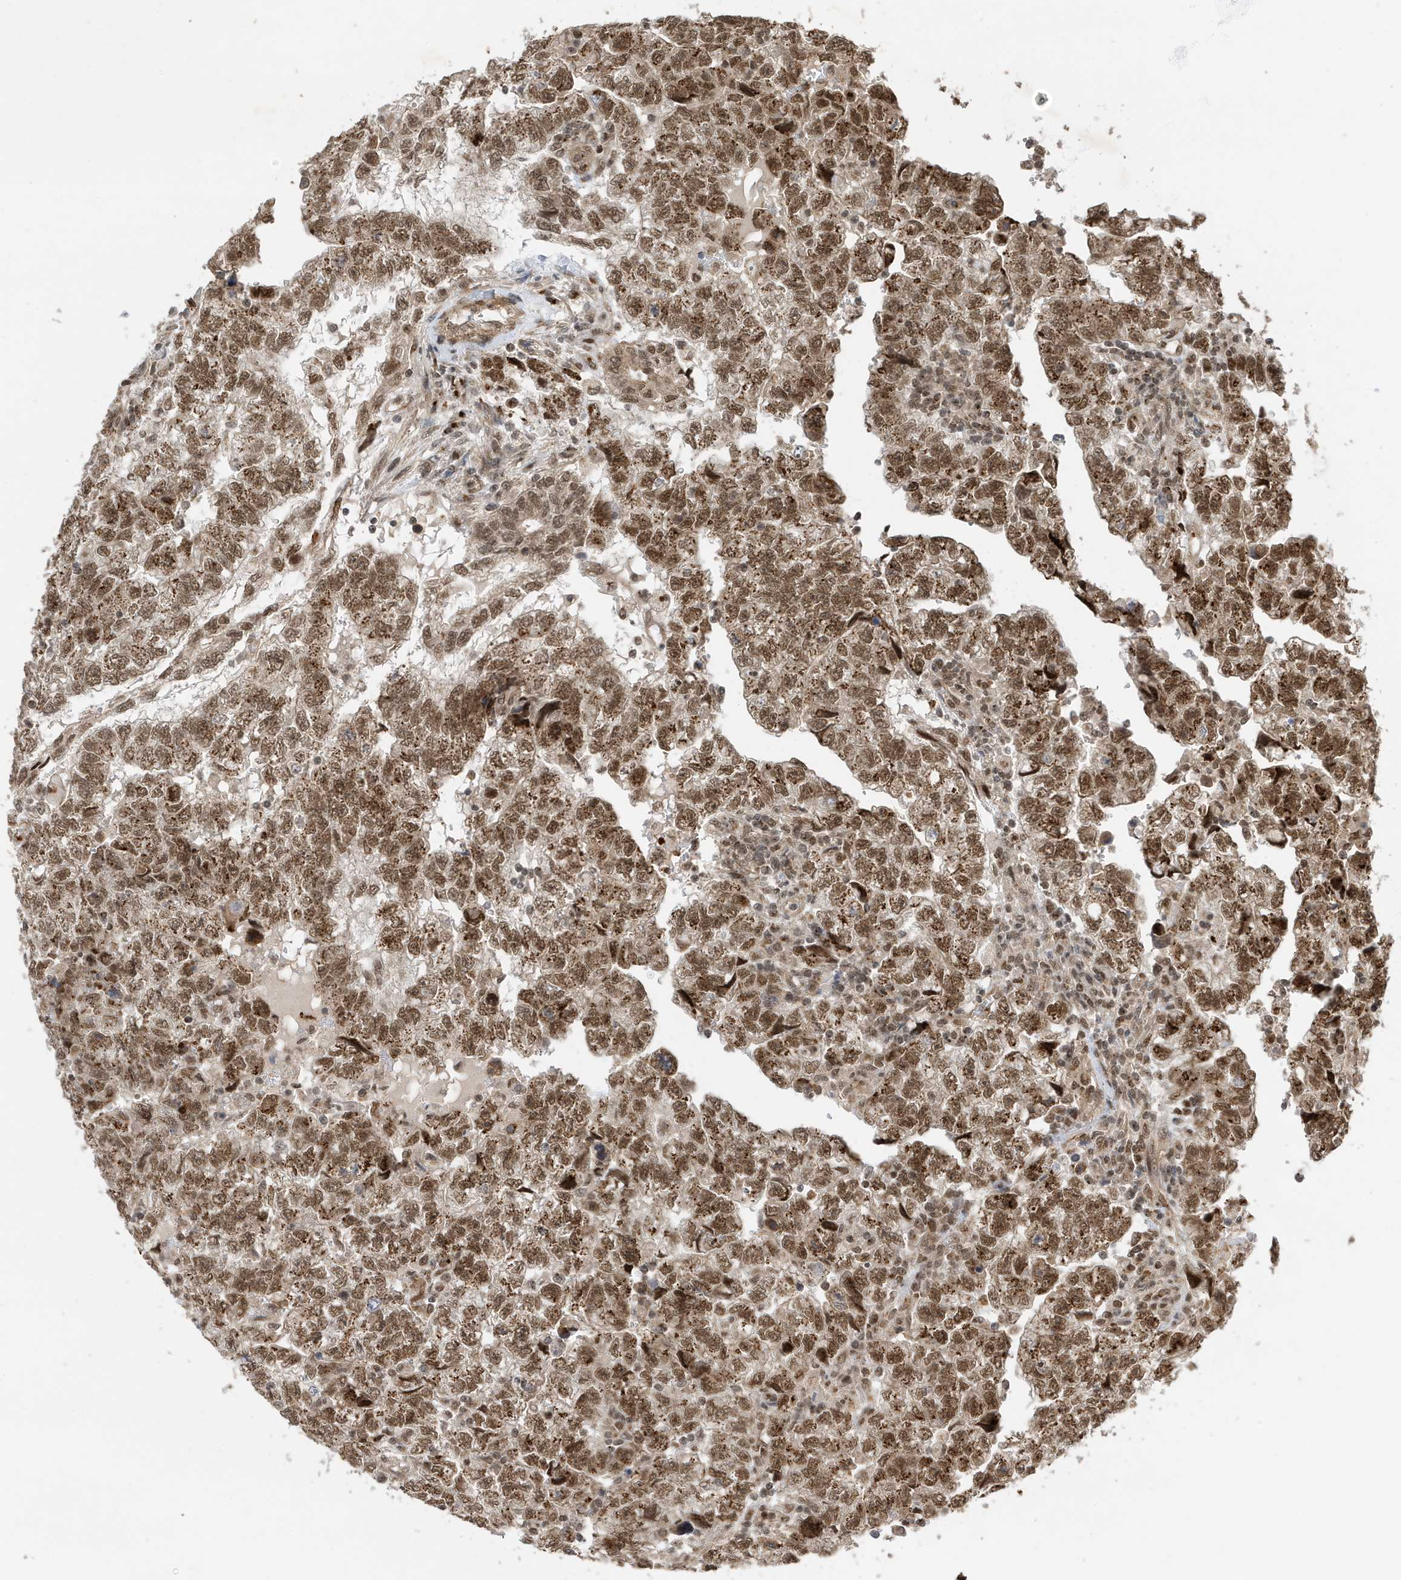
{"staining": {"intensity": "moderate", "quantity": ">75%", "location": "cytoplasmic/membranous,nuclear"}, "tissue": "testis cancer", "cell_type": "Tumor cells", "image_type": "cancer", "snomed": [{"axis": "morphology", "description": "Carcinoma, Embryonal, NOS"}, {"axis": "topography", "description": "Testis"}], "caption": "Testis cancer (embryonal carcinoma) was stained to show a protein in brown. There is medium levels of moderate cytoplasmic/membranous and nuclear positivity in about >75% of tumor cells.", "gene": "MAST3", "patient": {"sex": "male", "age": 36}}